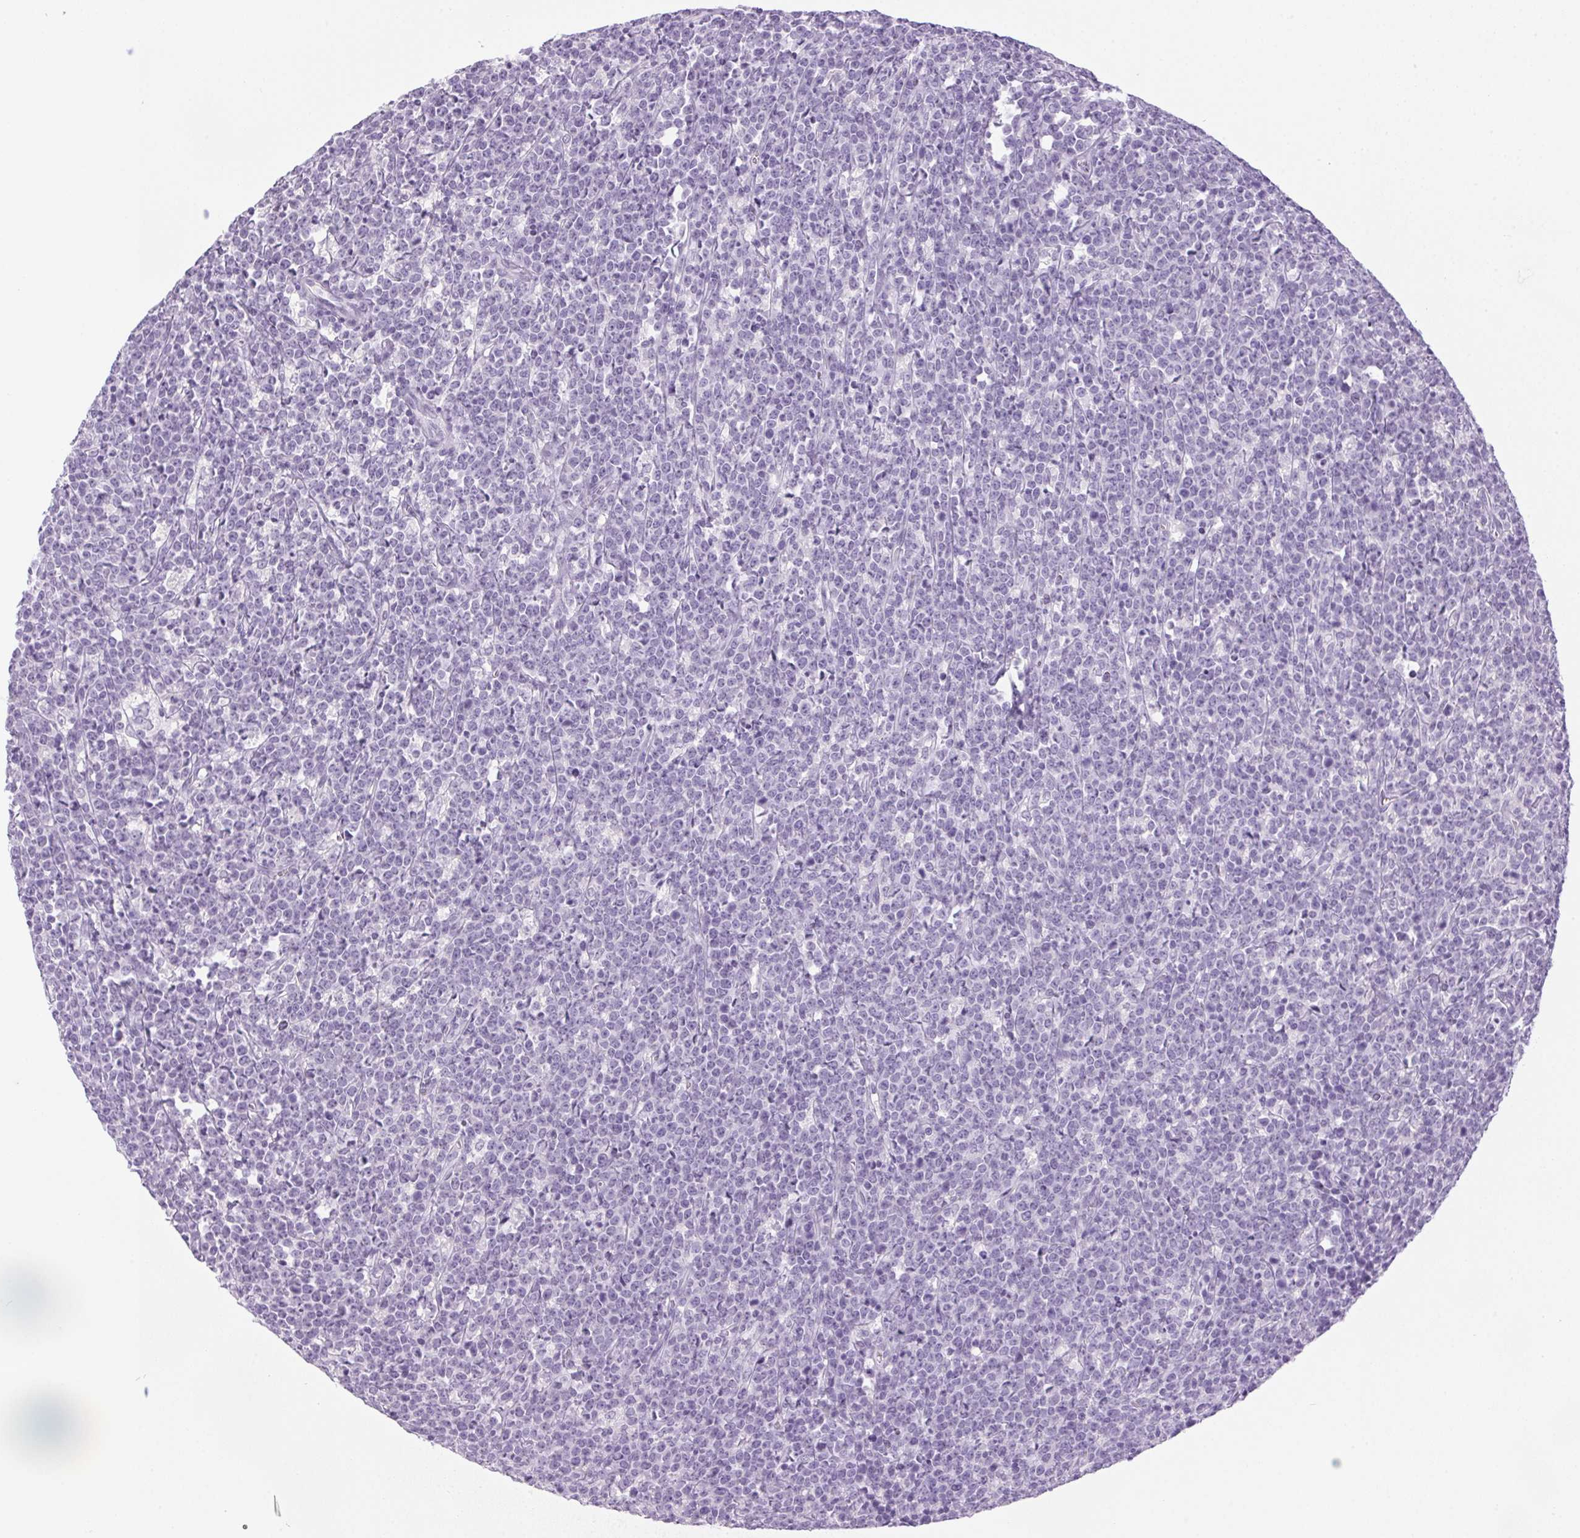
{"staining": {"intensity": "negative", "quantity": "none", "location": "none"}, "tissue": "lymphoma", "cell_type": "Tumor cells", "image_type": "cancer", "snomed": [{"axis": "morphology", "description": "Malignant lymphoma, non-Hodgkin's type, High grade"}, {"axis": "topography", "description": "Small intestine"}], "caption": "Tumor cells are negative for brown protein staining in malignant lymphoma, non-Hodgkin's type (high-grade).", "gene": "POPDC2", "patient": {"sex": "female", "age": 56}}